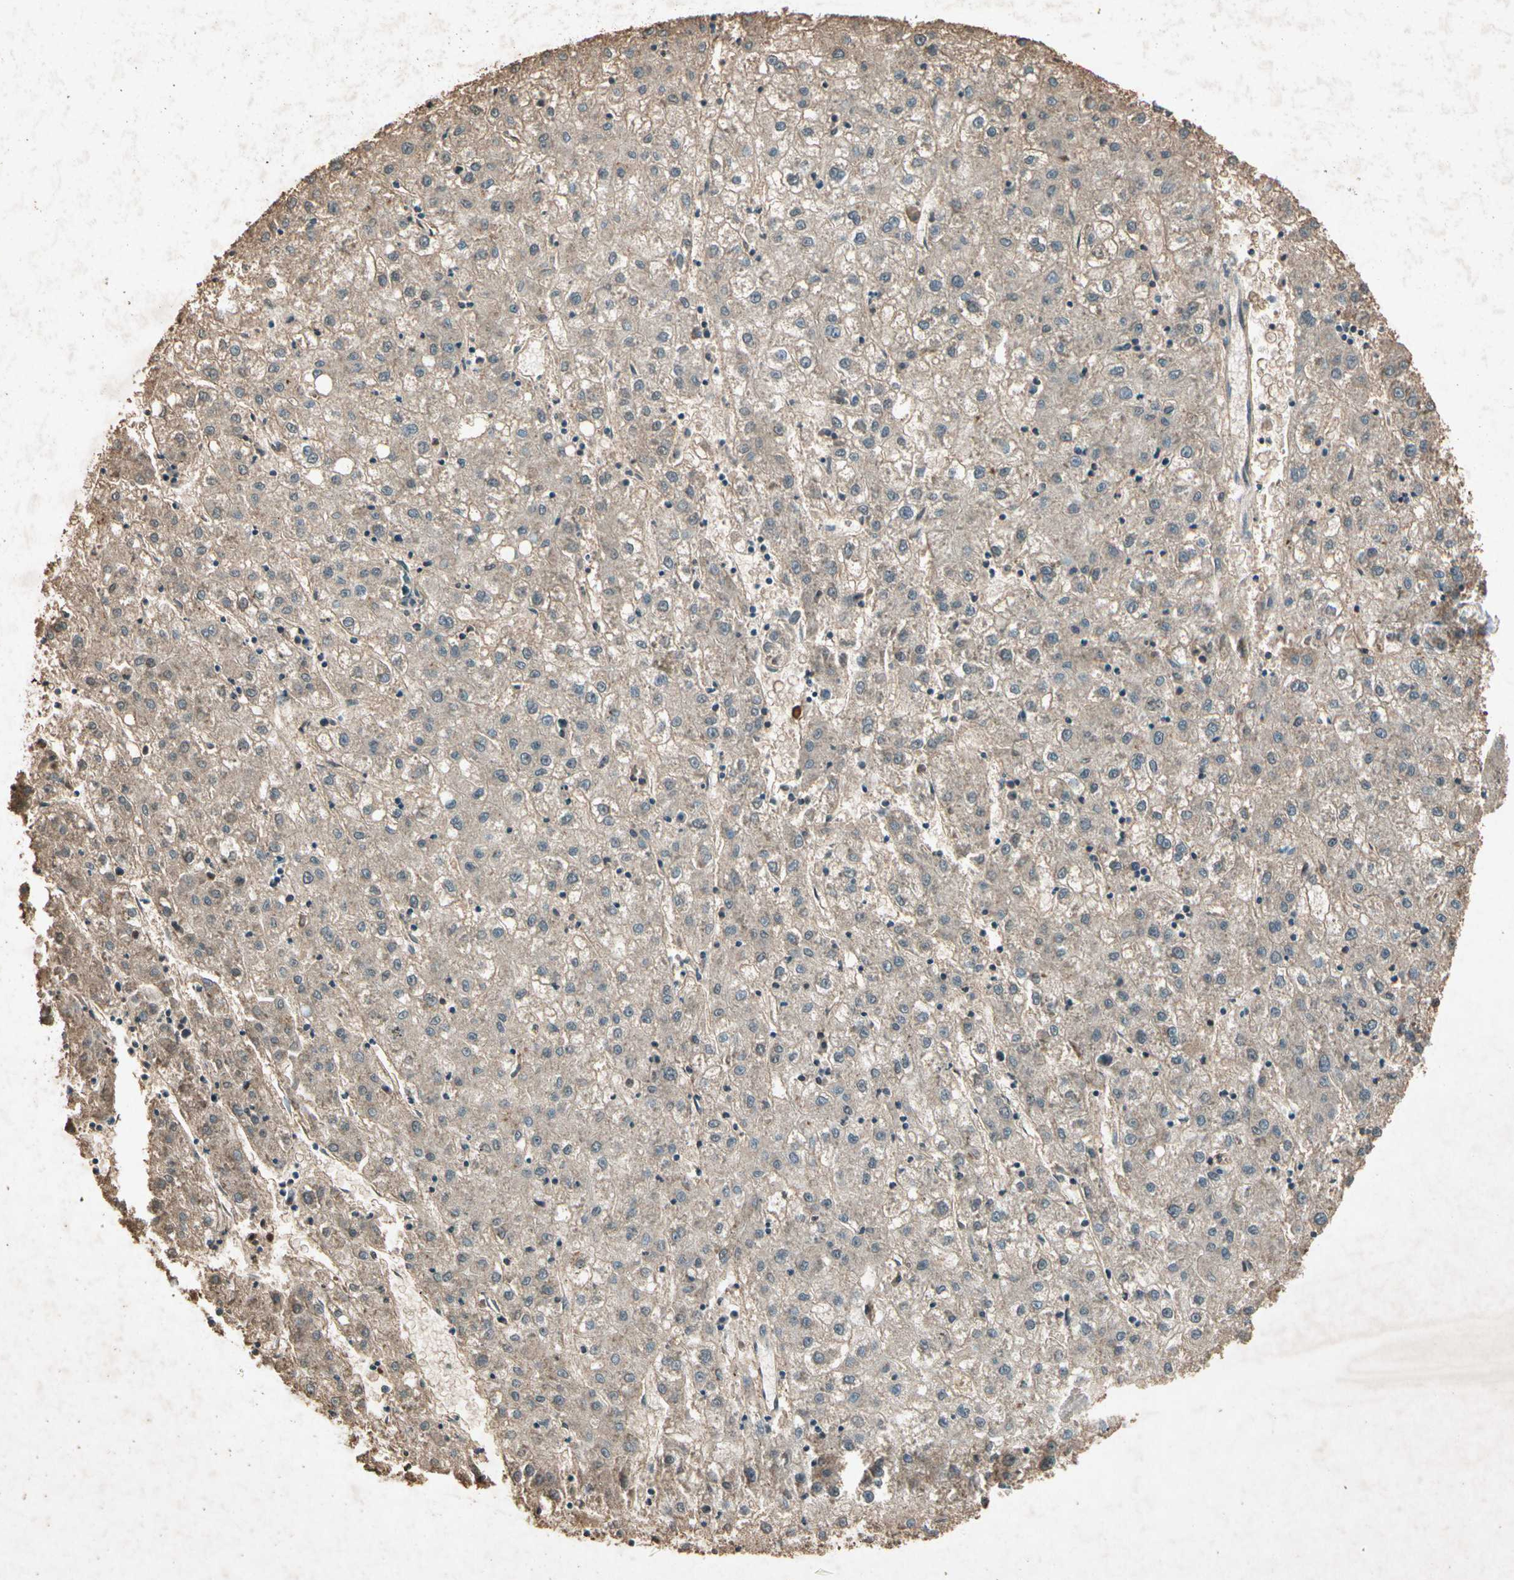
{"staining": {"intensity": "strong", "quantity": ">75%", "location": "cytoplasmic/membranous"}, "tissue": "liver cancer", "cell_type": "Tumor cells", "image_type": "cancer", "snomed": [{"axis": "morphology", "description": "Carcinoma, Hepatocellular, NOS"}, {"axis": "topography", "description": "Liver"}], "caption": "IHC of liver hepatocellular carcinoma displays high levels of strong cytoplasmic/membranous staining in approximately >75% of tumor cells. (DAB (3,3'-diaminobenzidine) = brown stain, brightfield microscopy at high magnification).", "gene": "GC", "patient": {"sex": "male", "age": 72}}